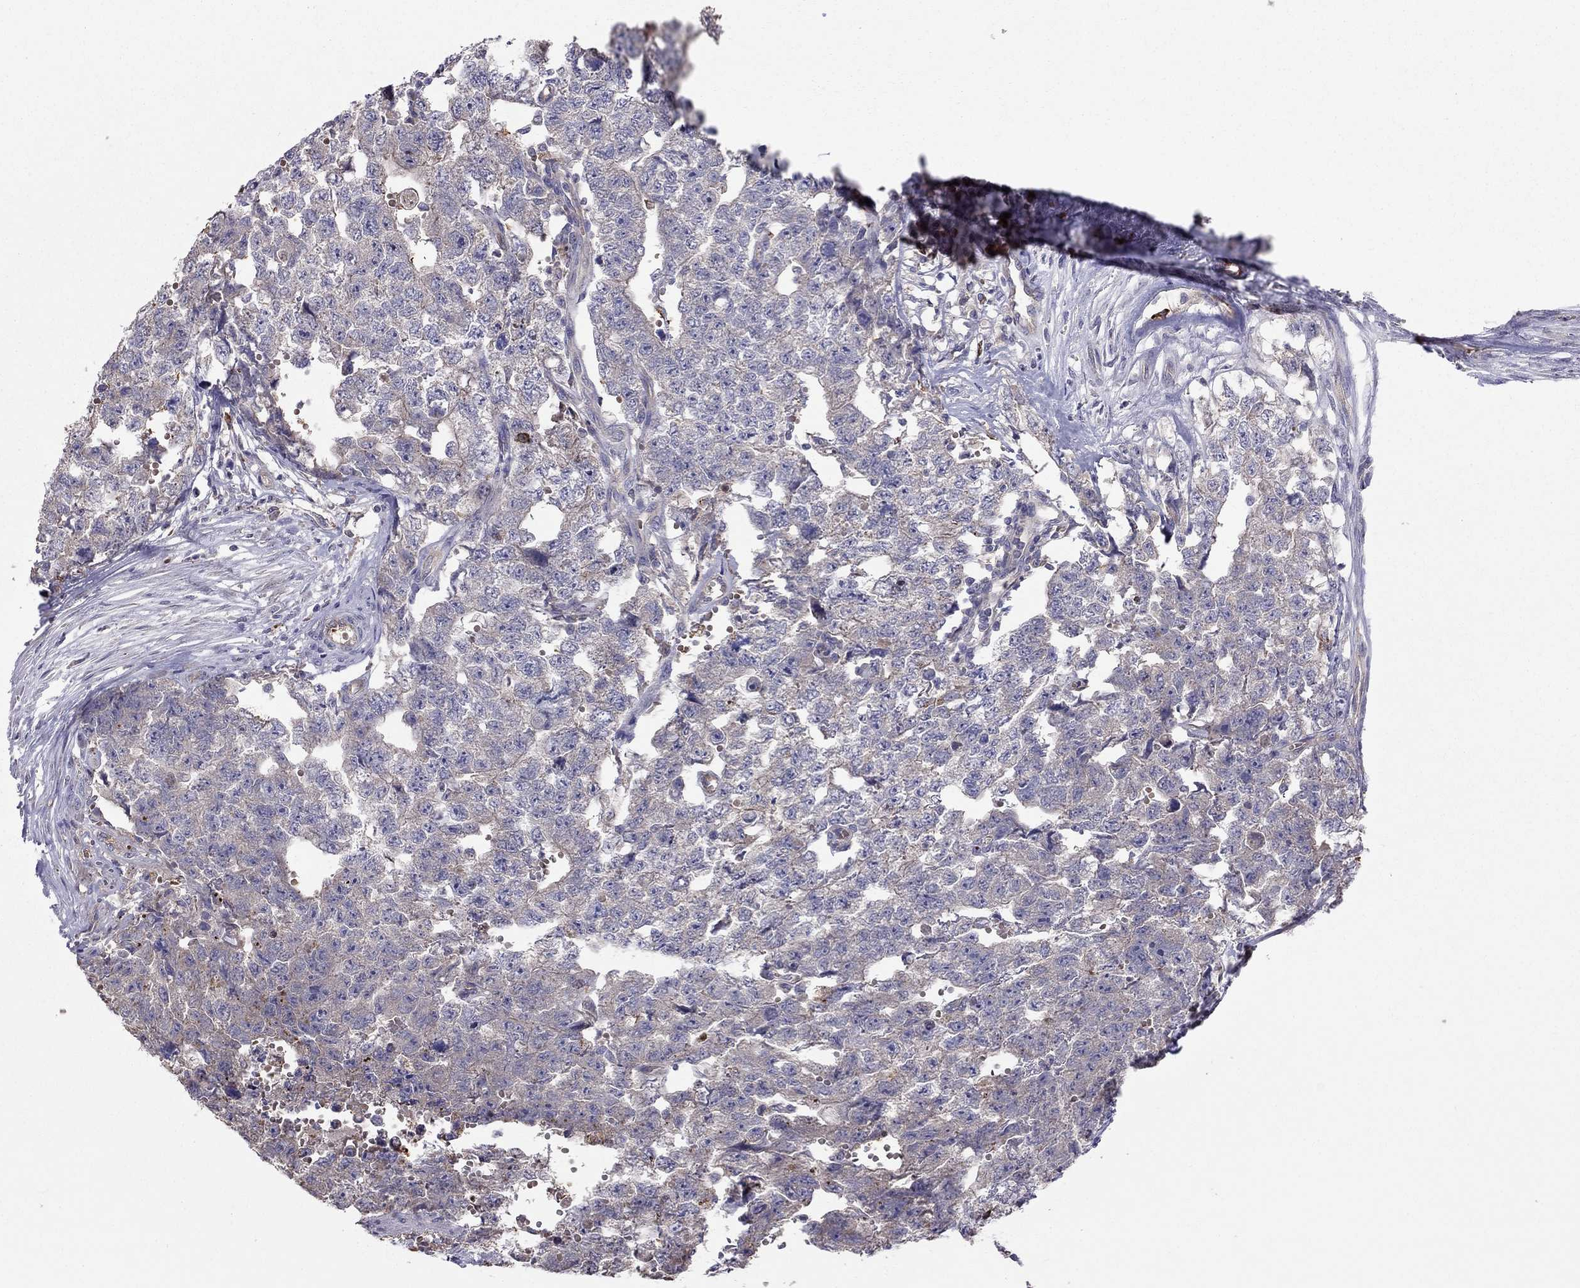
{"staining": {"intensity": "weak", "quantity": "25%-75%", "location": "cytoplasmic/membranous"}, "tissue": "testis cancer", "cell_type": "Tumor cells", "image_type": "cancer", "snomed": [{"axis": "morphology", "description": "Seminoma, NOS"}, {"axis": "morphology", "description": "Carcinoma, Embryonal, NOS"}, {"axis": "topography", "description": "Testis"}], "caption": "Protein expression analysis of human embryonal carcinoma (testis) reveals weak cytoplasmic/membranous positivity in approximately 25%-75% of tumor cells.", "gene": "PIK3CG", "patient": {"sex": "male", "age": 22}}